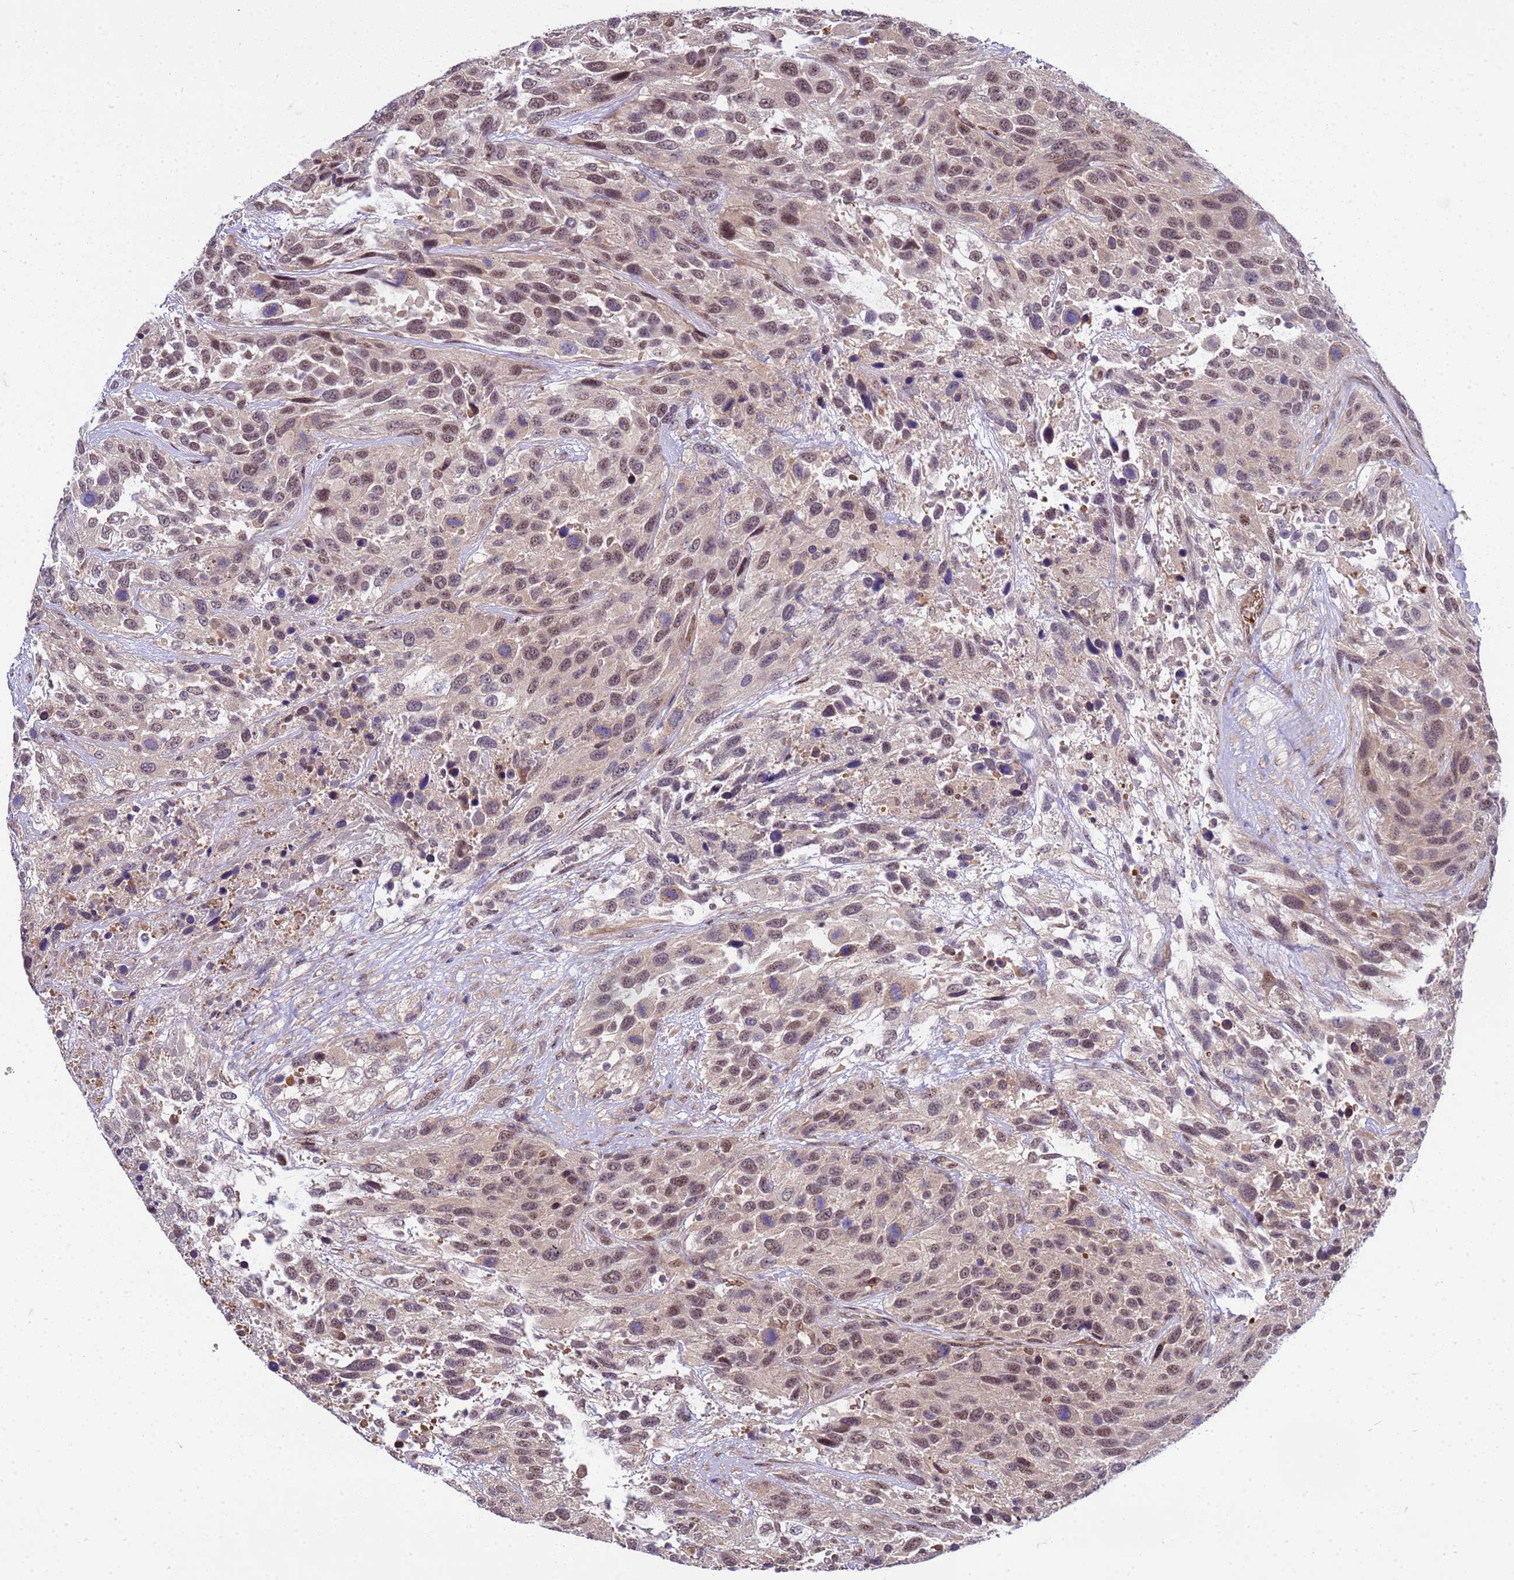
{"staining": {"intensity": "moderate", "quantity": ">75%", "location": "nuclear"}, "tissue": "urothelial cancer", "cell_type": "Tumor cells", "image_type": "cancer", "snomed": [{"axis": "morphology", "description": "Urothelial carcinoma, High grade"}, {"axis": "topography", "description": "Urinary bladder"}], "caption": "IHC of high-grade urothelial carcinoma displays medium levels of moderate nuclear expression in about >75% of tumor cells.", "gene": "GEN1", "patient": {"sex": "female", "age": 70}}